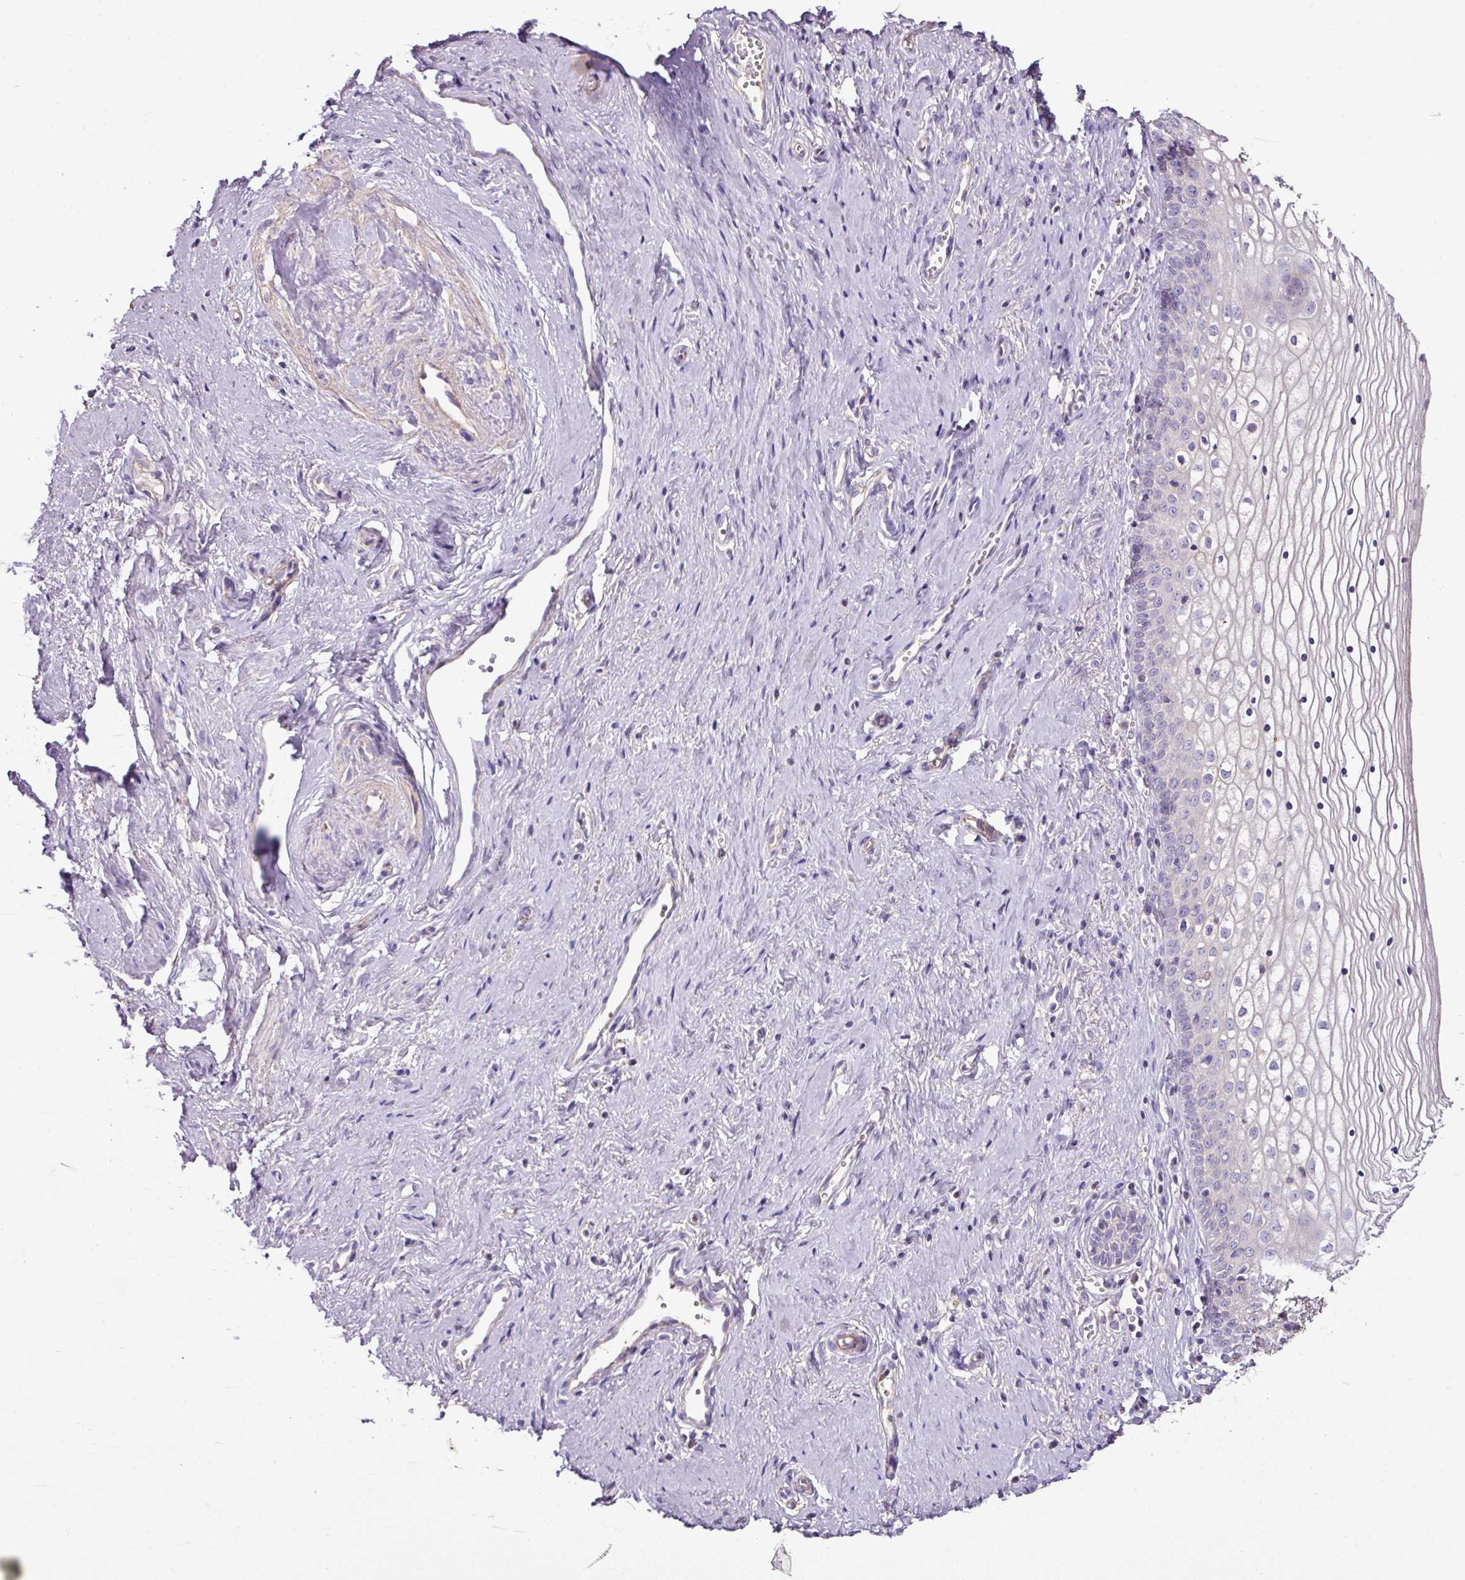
{"staining": {"intensity": "negative", "quantity": "none", "location": "none"}, "tissue": "vagina", "cell_type": "Squamous epithelial cells", "image_type": "normal", "snomed": [{"axis": "morphology", "description": "Normal tissue, NOS"}, {"axis": "topography", "description": "Vagina"}], "caption": "The immunohistochemistry image has no significant positivity in squamous epithelial cells of vagina.", "gene": "AGR3", "patient": {"sex": "female", "age": 59}}